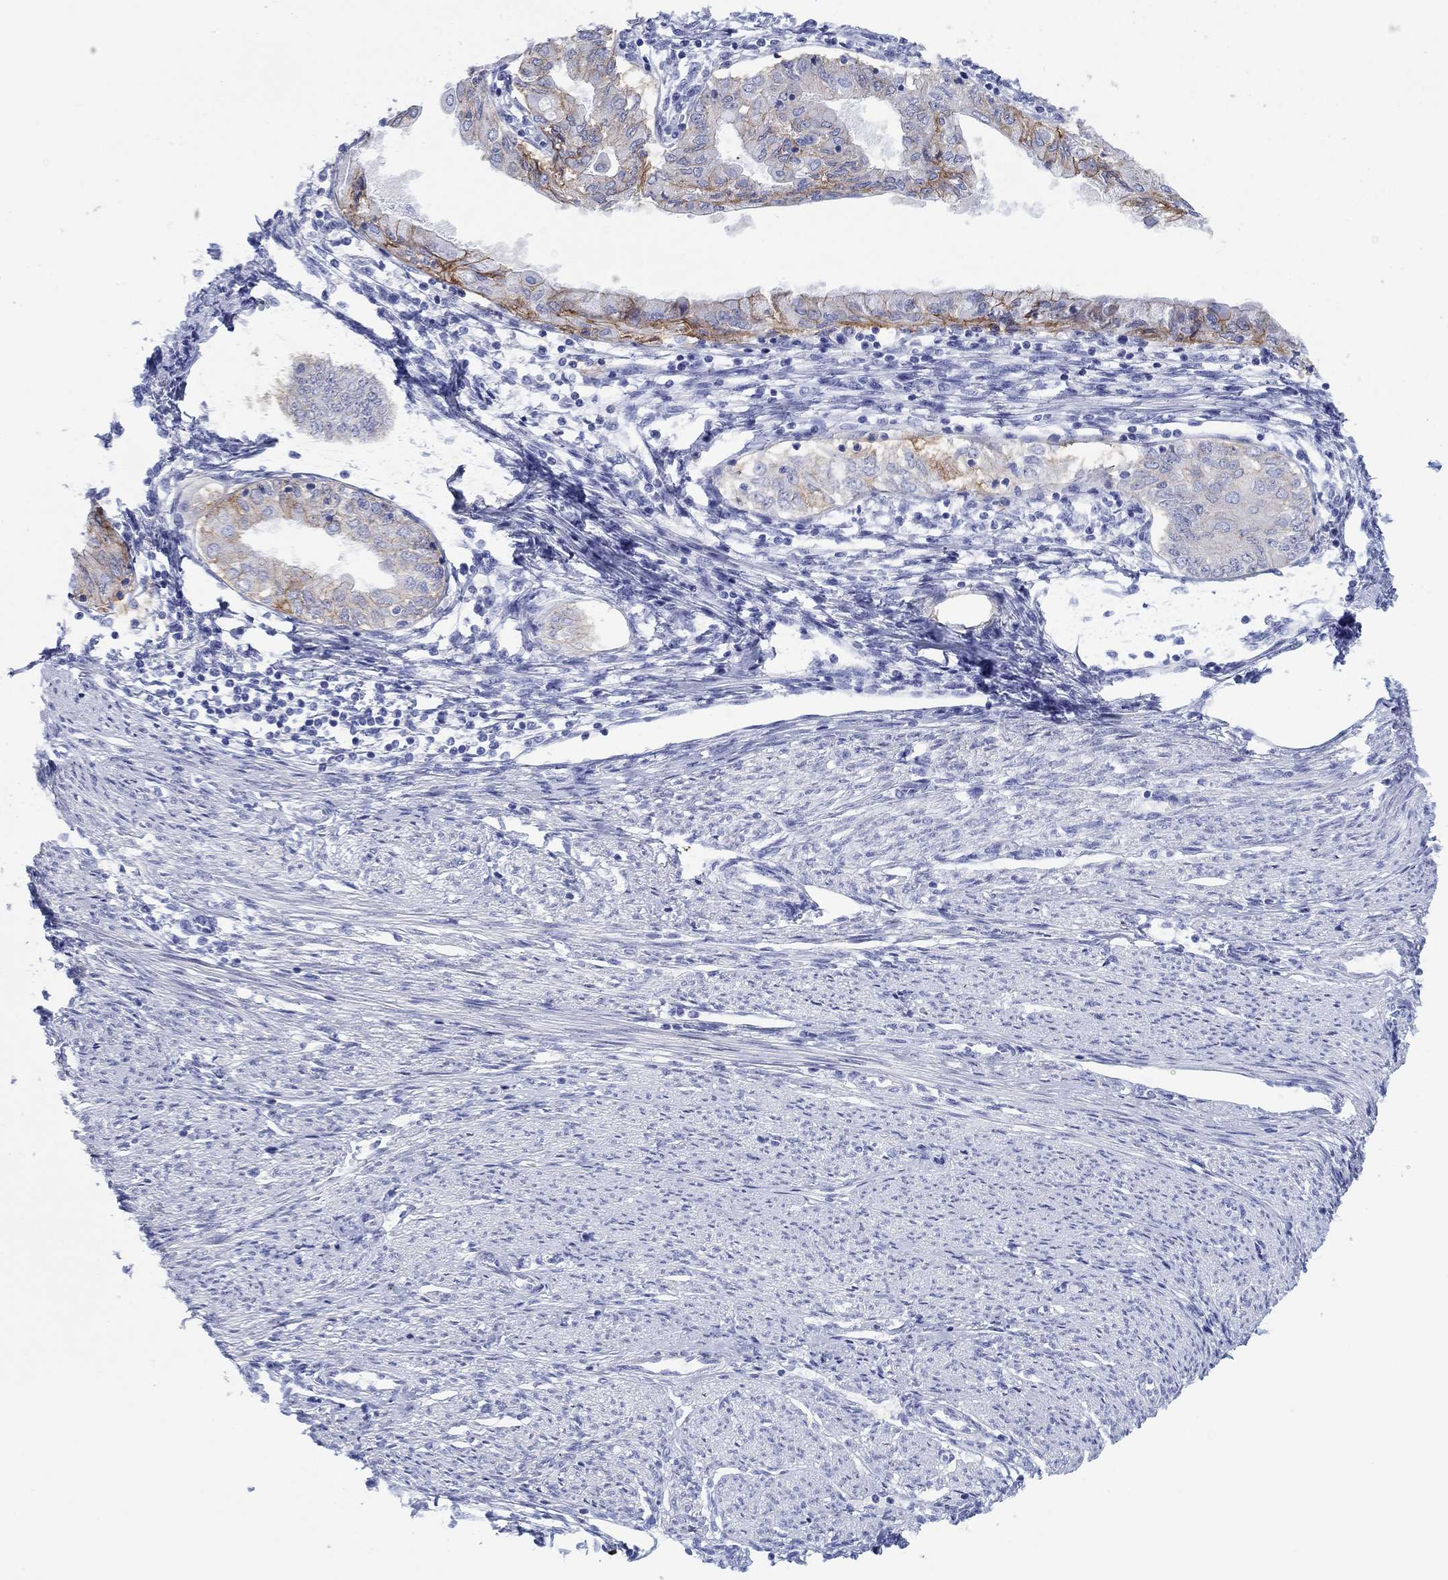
{"staining": {"intensity": "moderate", "quantity": "<25%", "location": "cytoplasmic/membranous"}, "tissue": "endometrial cancer", "cell_type": "Tumor cells", "image_type": "cancer", "snomed": [{"axis": "morphology", "description": "Adenocarcinoma, NOS"}, {"axis": "topography", "description": "Endometrium"}], "caption": "Immunohistochemistry (IHC) image of neoplastic tissue: human endometrial cancer (adenocarcinoma) stained using IHC reveals low levels of moderate protein expression localized specifically in the cytoplasmic/membranous of tumor cells, appearing as a cytoplasmic/membranous brown color.", "gene": "ATP1B1", "patient": {"sex": "female", "age": 68}}